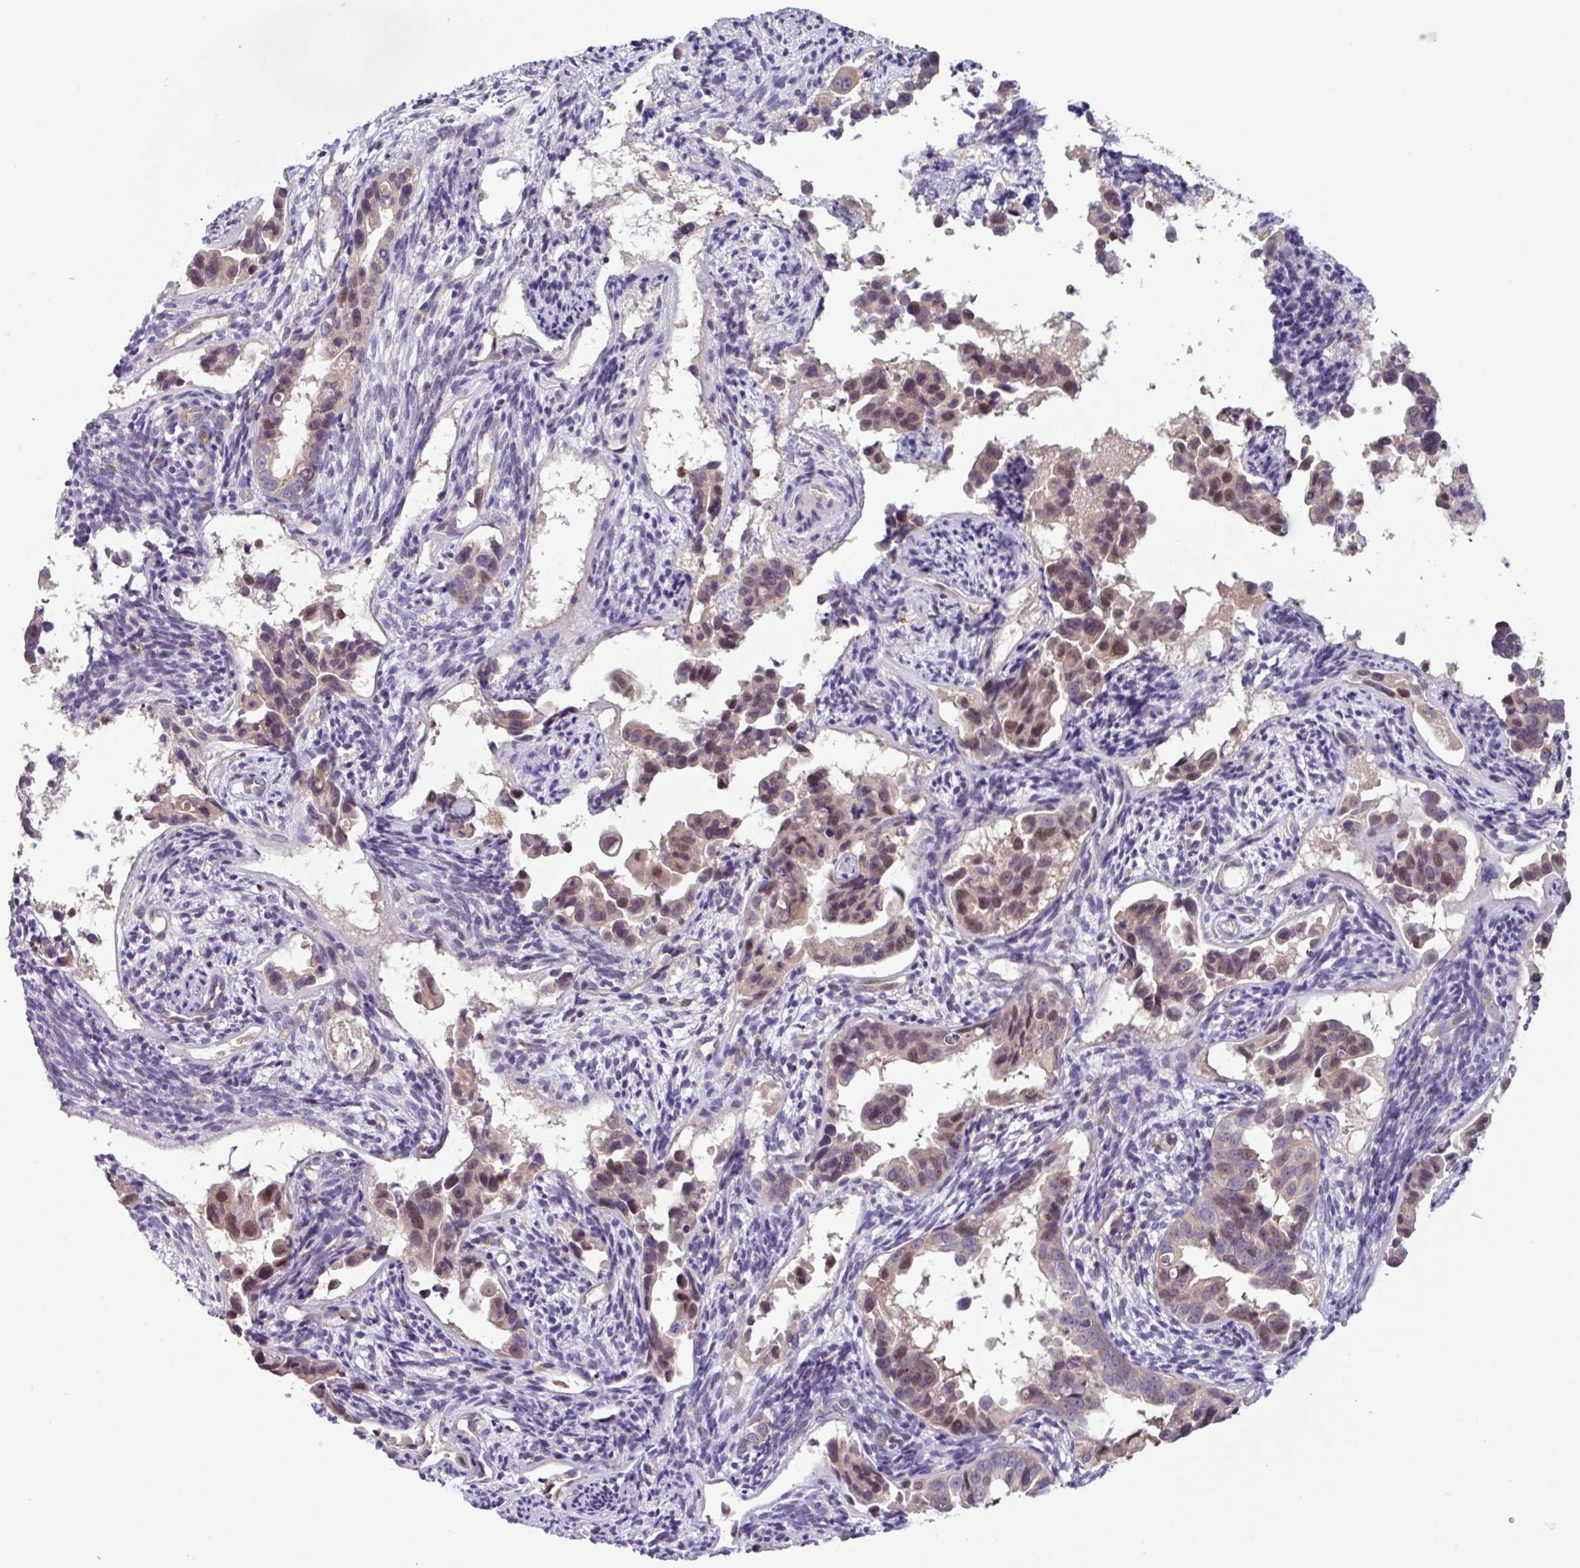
{"staining": {"intensity": "weak", "quantity": "25%-75%", "location": "nuclear"}, "tissue": "endometrial cancer", "cell_type": "Tumor cells", "image_type": "cancer", "snomed": [{"axis": "morphology", "description": "Adenocarcinoma, NOS"}, {"axis": "topography", "description": "Endometrium"}], "caption": "This photomicrograph shows immunohistochemistry staining of endometrial adenocarcinoma, with low weak nuclear positivity in about 25%-75% of tumor cells.", "gene": "ACTR3", "patient": {"sex": "female", "age": 57}}